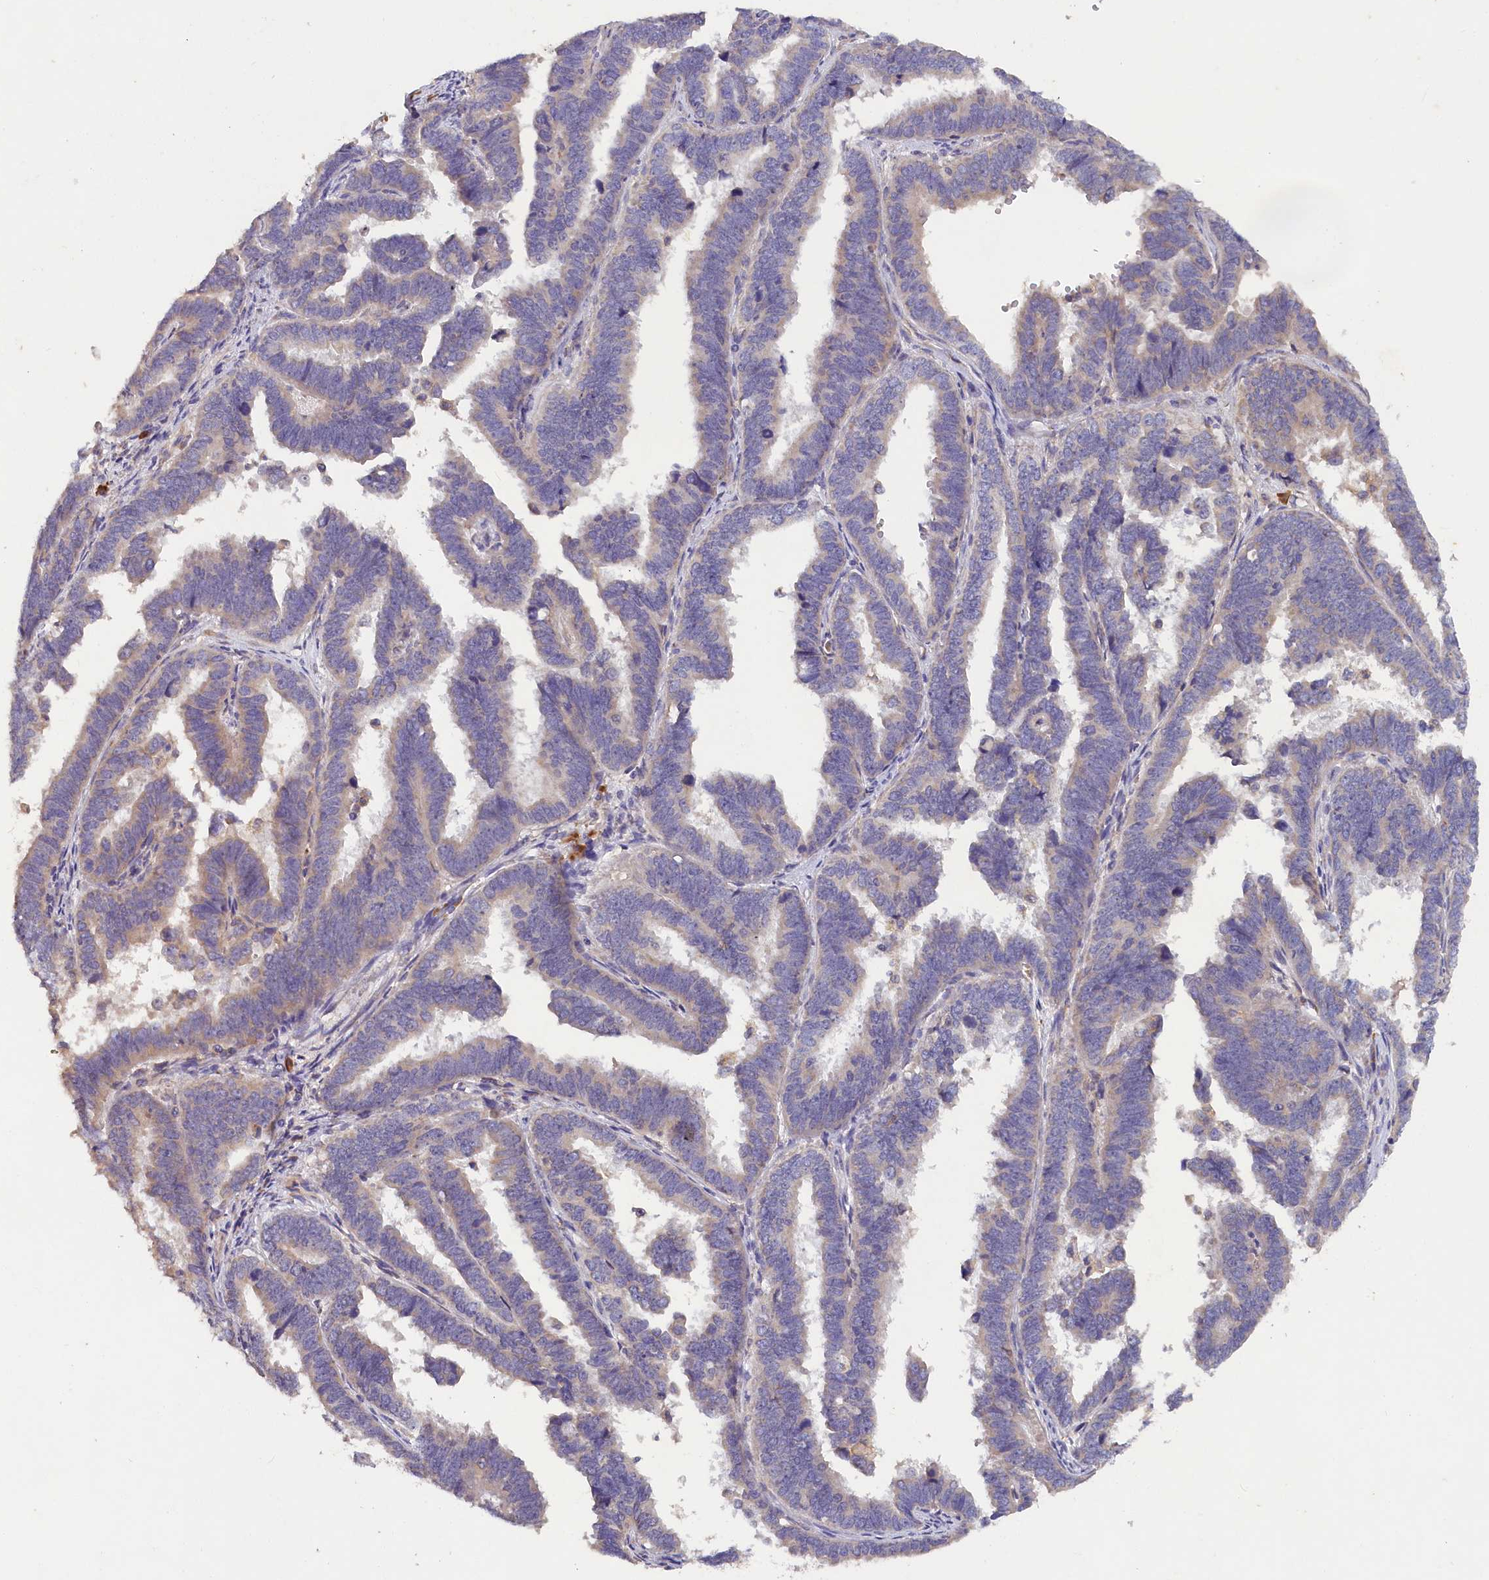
{"staining": {"intensity": "weak", "quantity": "<25%", "location": "cytoplasmic/membranous"}, "tissue": "endometrial cancer", "cell_type": "Tumor cells", "image_type": "cancer", "snomed": [{"axis": "morphology", "description": "Adenocarcinoma, NOS"}, {"axis": "topography", "description": "Endometrium"}], "caption": "This is an IHC image of human endometrial cancer. There is no expression in tumor cells.", "gene": "ST7L", "patient": {"sex": "female", "age": 75}}